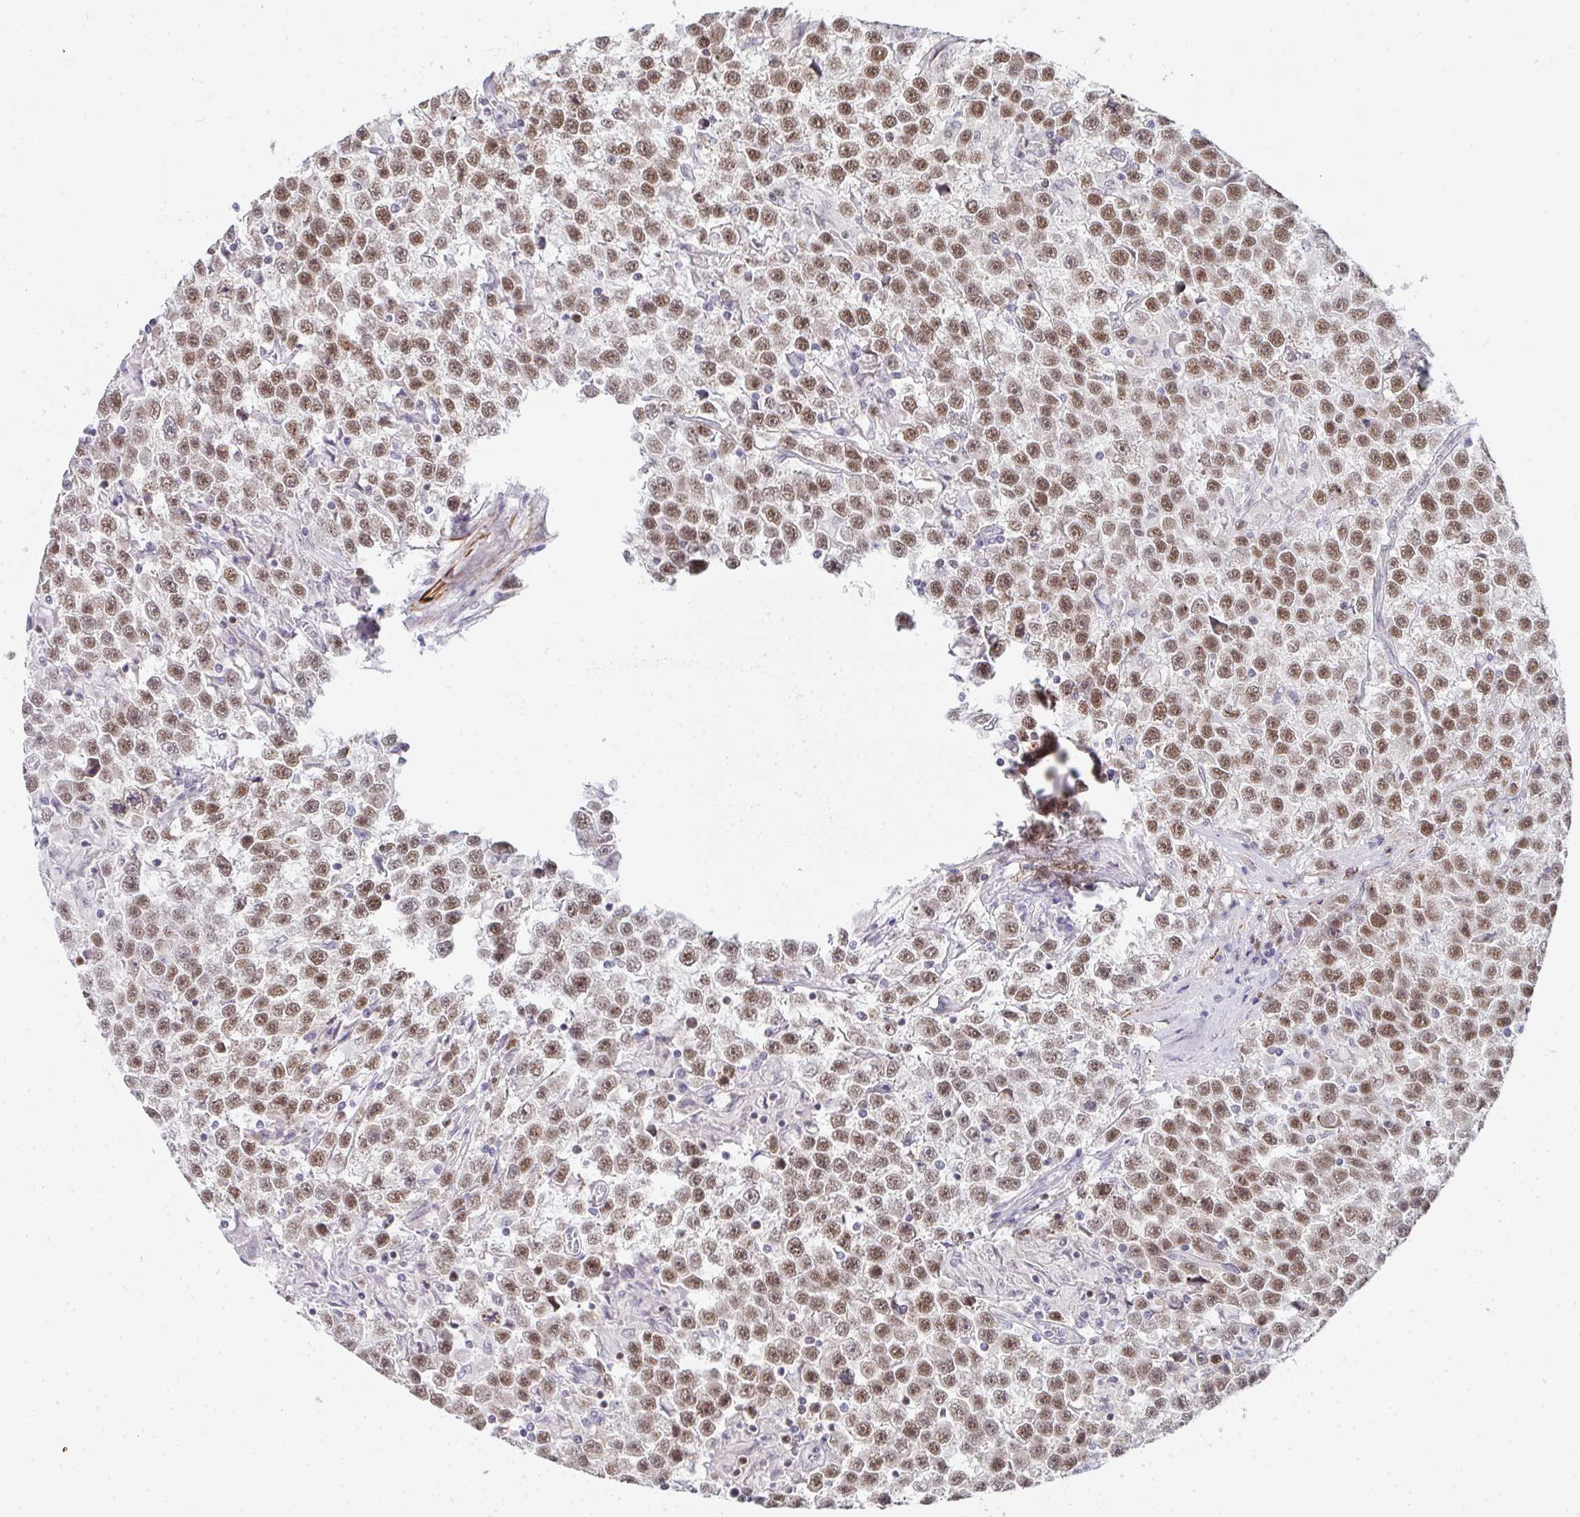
{"staining": {"intensity": "moderate", "quantity": ">75%", "location": "nuclear"}, "tissue": "testis cancer", "cell_type": "Tumor cells", "image_type": "cancer", "snomed": [{"axis": "morphology", "description": "Seminoma, NOS"}, {"axis": "topography", "description": "Testis"}], "caption": "Testis cancer (seminoma) tissue exhibits moderate nuclear expression in approximately >75% of tumor cells, visualized by immunohistochemistry.", "gene": "GINS2", "patient": {"sex": "male", "age": 31}}